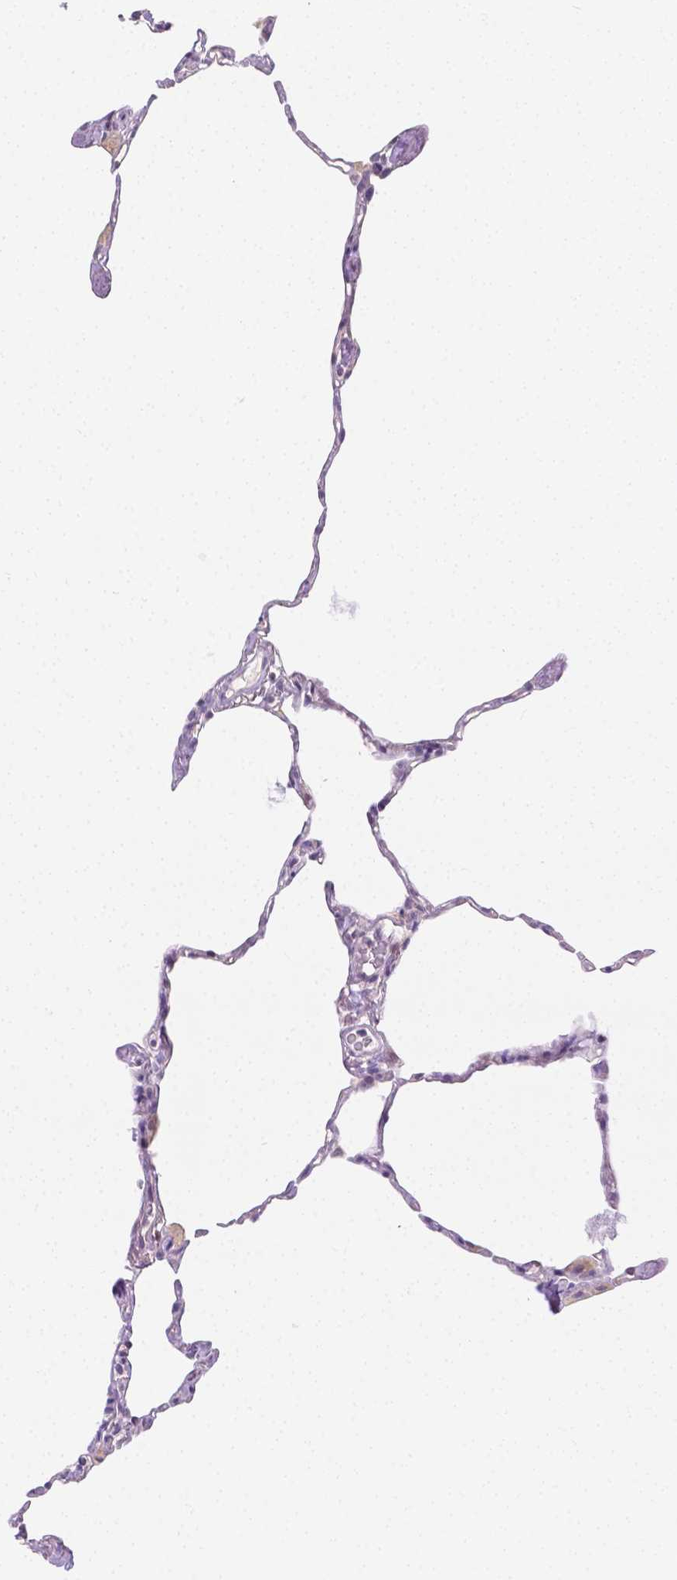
{"staining": {"intensity": "negative", "quantity": "none", "location": "none"}, "tissue": "lung", "cell_type": "Alveolar cells", "image_type": "normal", "snomed": [{"axis": "morphology", "description": "Normal tissue, NOS"}, {"axis": "topography", "description": "Lung"}], "caption": "This histopathology image is of normal lung stained with immunohistochemistry to label a protein in brown with the nuclei are counter-stained blue. There is no positivity in alveolar cells. (DAB IHC with hematoxylin counter stain).", "gene": "SGTB", "patient": {"sex": "male", "age": 65}}